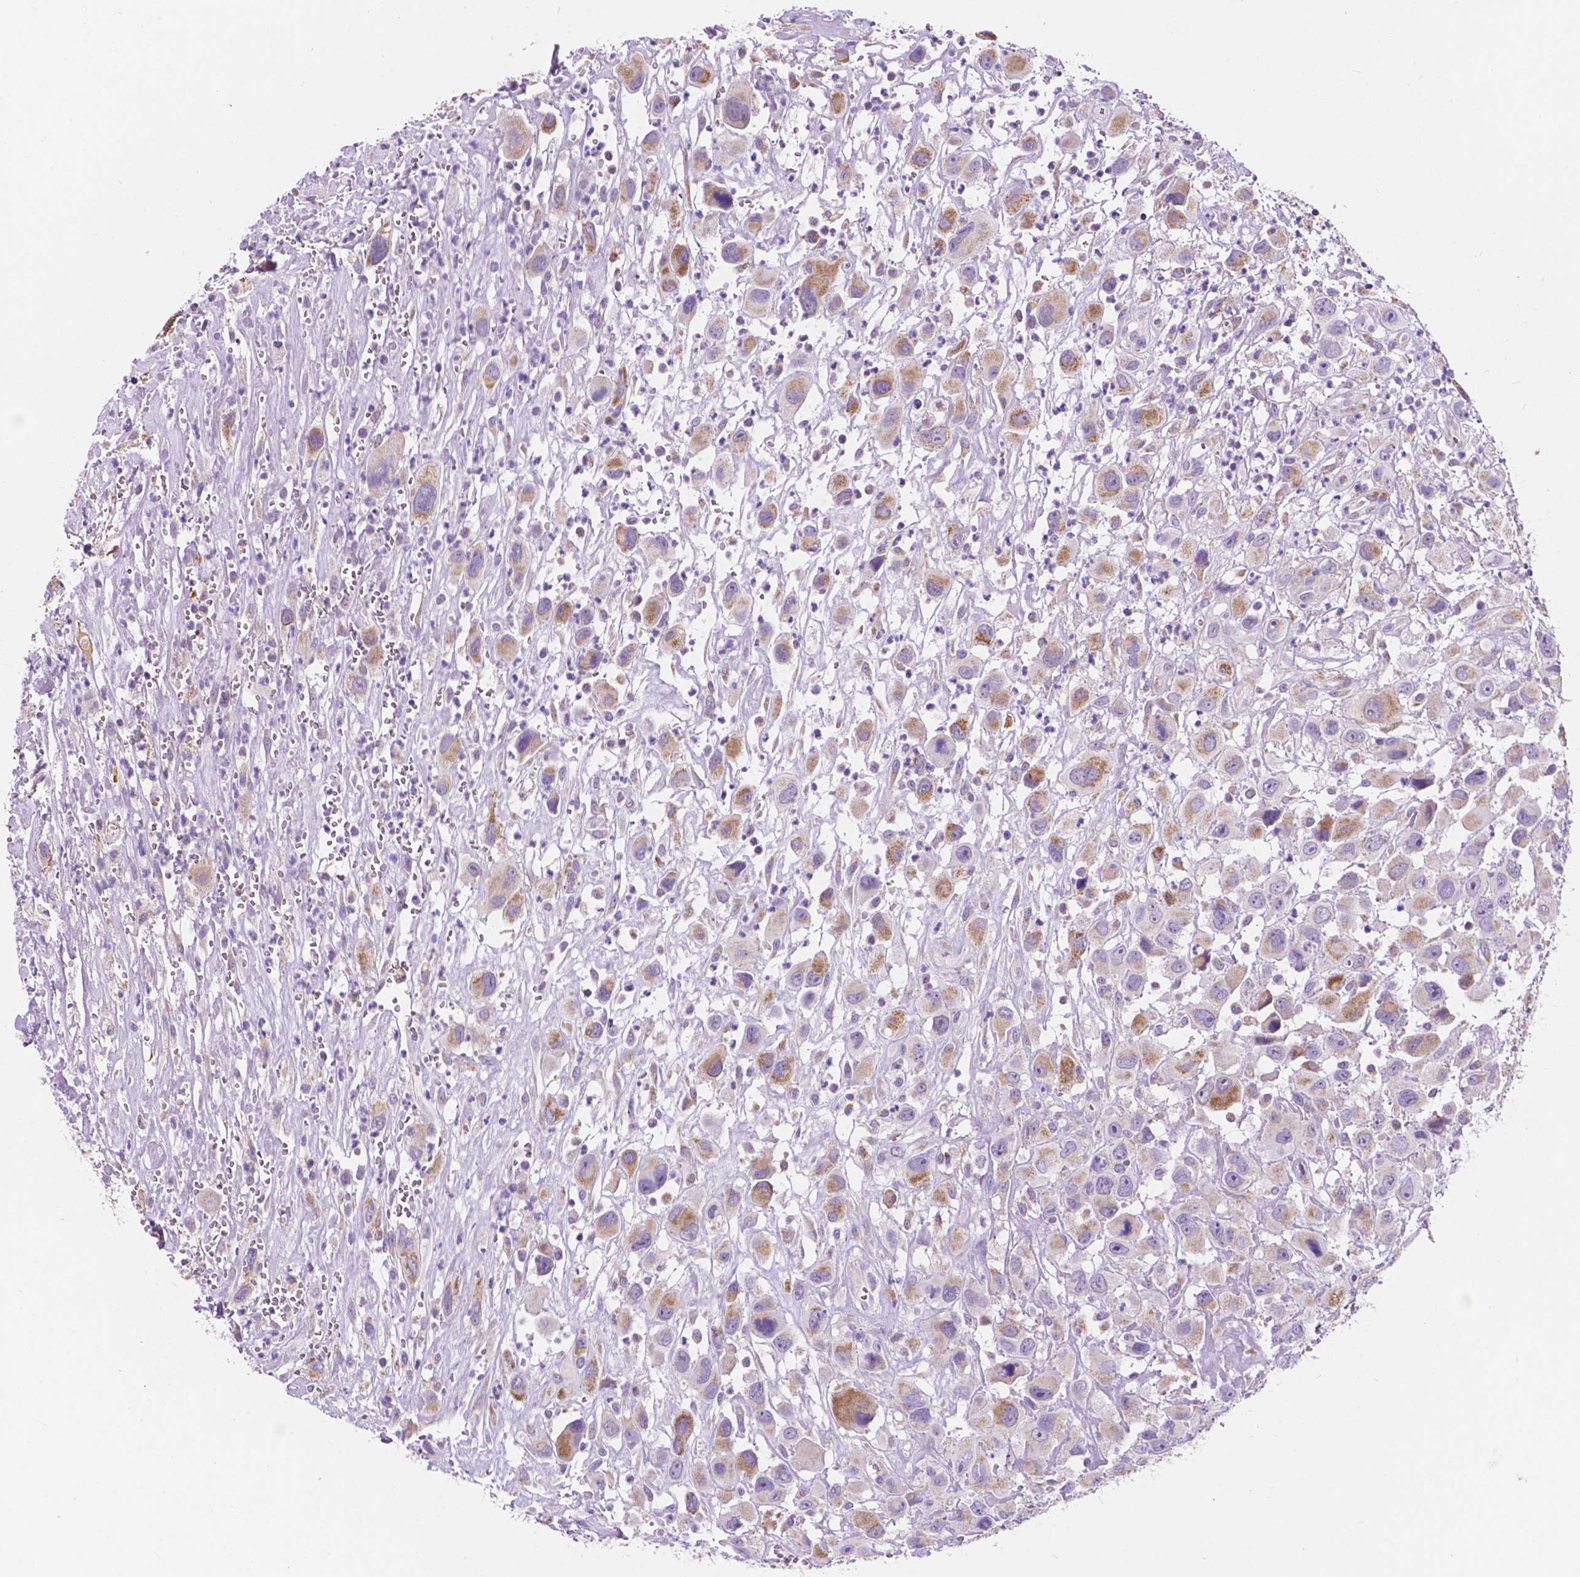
{"staining": {"intensity": "moderate", "quantity": "25%-75%", "location": "cytoplasmic/membranous"}, "tissue": "head and neck cancer", "cell_type": "Tumor cells", "image_type": "cancer", "snomed": [{"axis": "morphology", "description": "Squamous cell carcinoma, NOS"}, {"axis": "morphology", "description": "Squamous cell carcinoma, metastatic, NOS"}, {"axis": "topography", "description": "Oral tissue"}, {"axis": "topography", "description": "Head-Neck"}], "caption": "Immunohistochemical staining of head and neck cancer (metastatic squamous cell carcinoma) shows medium levels of moderate cytoplasmic/membranous protein expression in about 25%-75% of tumor cells. (brown staining indicates protein expression, while blue staining denotes nuclei).", "gene": "TRPV5", "patient": {"sex": "female", "age": 85}}